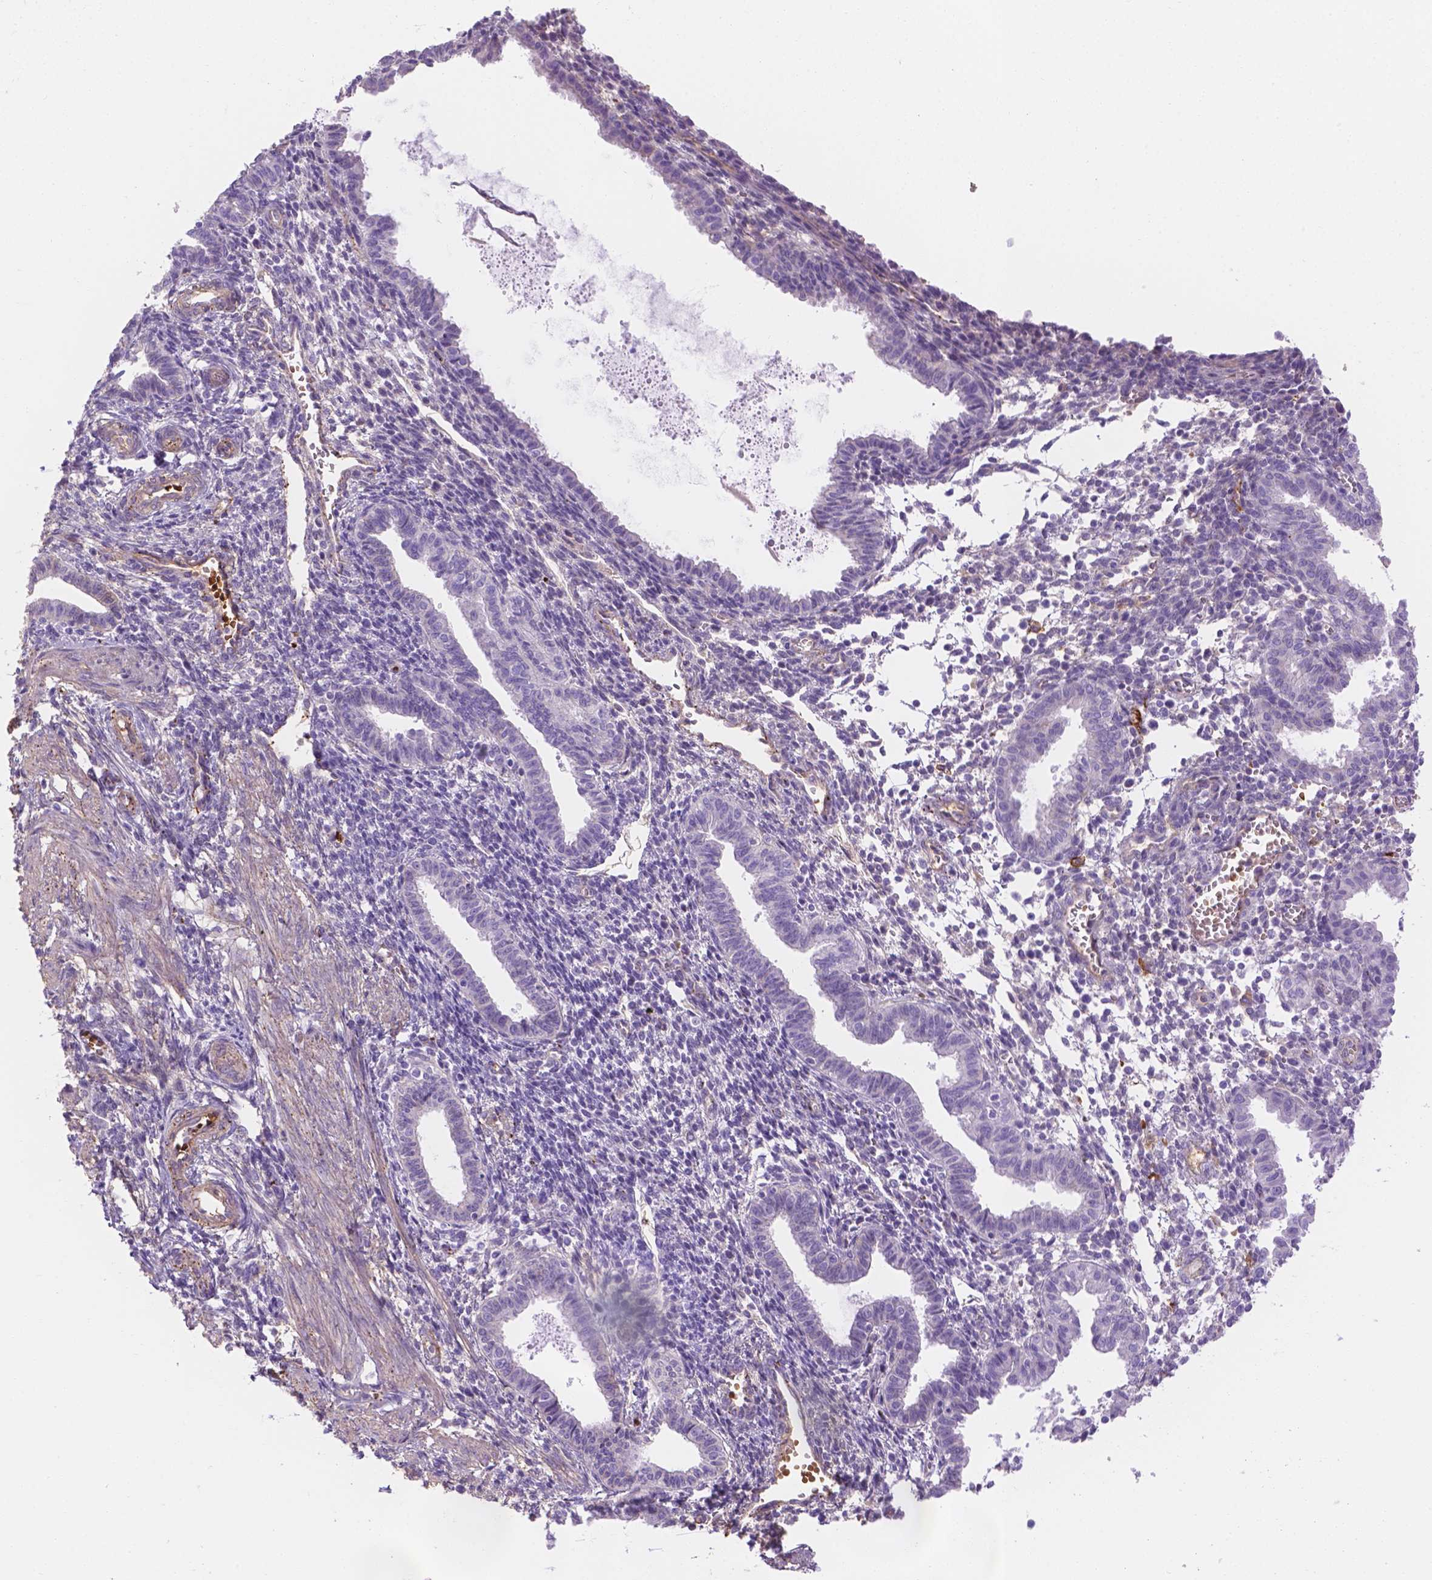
{"staining": {"intensity": "negative", "quantity": "none", "location": "none"}, "tissue": "endometrium", "cell_type": "Cells in endometrial stroma", "image_type": "normal", "snomed": [{"axis": "morphology", "description": "Normal tissue, NOS"}, {"axis": "topography", "description": "Endometrium"}], "caption": "An immunohistochemistry micrograph of normal endometrium is shown. There is no staining in cells in endometrial stroma of endometrium. (Stains: DAB immunohistochemistry with hematoxylin counter stain, Microscopy: brightfield microscopy at high magnification).", "gene": "SLC40A1", "patient": {"sex": "female", "age": 37}}